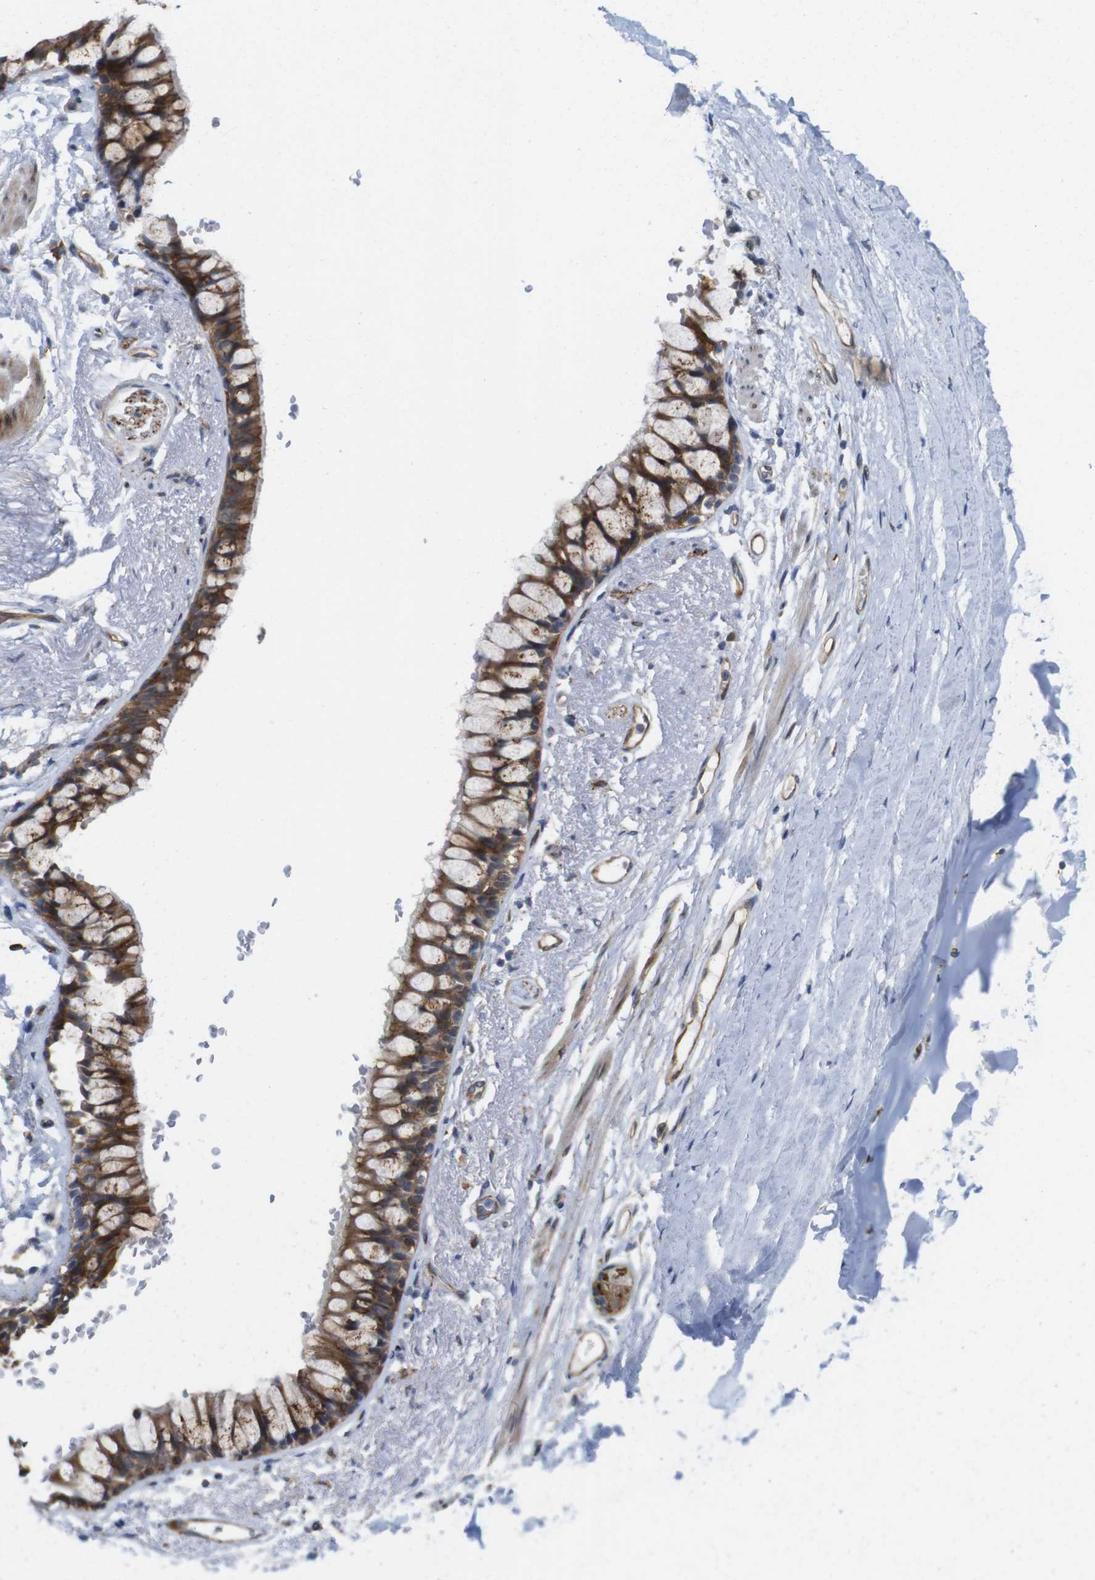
{"staining": {"intensity": "weak", "quantity": "25%-75%", "location": "cytoplasmic/membranous"}, "tissue": "adipose tissue", "cell_type": "Adipocytes", "image_type": "normal", "snomed": [{"axis": "morphology", "description": "Normal tissue, NOS"}, {"axis": "topography", "description": "Cartilage tissue"}, {"axis": "topography", "description": "Bronchus"}], "caption": "About 25%-75% of adipocytes in normal human adipose tissue show weak cytoplasmic/membranous protein expression as visualized by brown immunohistochemical staining.", "gene": "EFCAB14", "patient": {"sex": "female", "age": 73}}